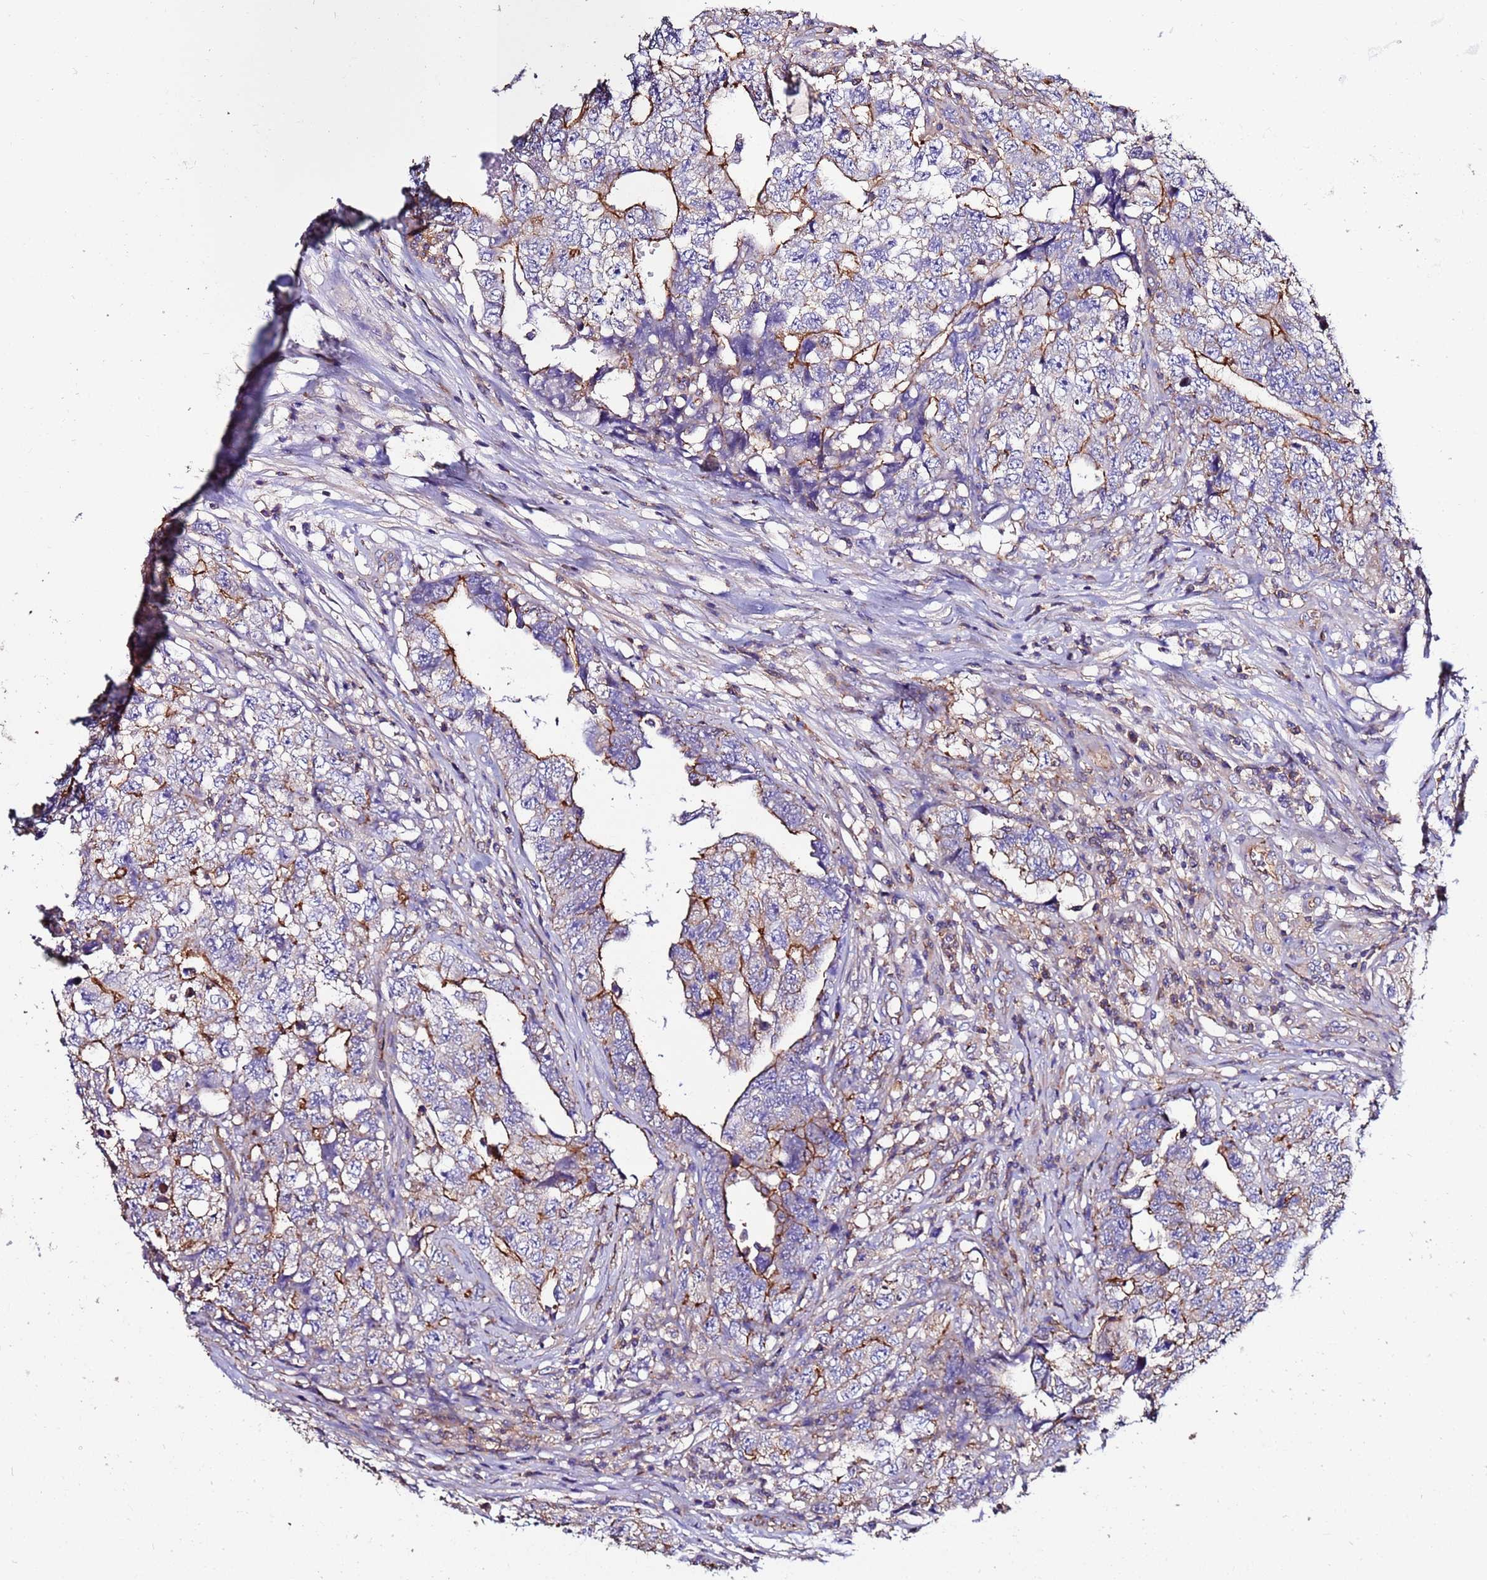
{"staining": {"intensity": "moderate", "quantity": "25%-75%", "location": "cytoplasmic/membranous"}, "tissue": "testis cancer", "cell_type": "Tumor cells", "image_type": "cancer", "snomed": [{"axis": "morphology", "description": "Carcinoma, Embryonal, NOS"}, {"axis": "topography", "description": "Testis"}], "caption": "This image exhibits testis cancer (embryonal carcinoma) stained with immunohistochemistry to label a protein in brown. The cytoplasmic/membranous of tumor cells show moderate positivity for the protein. Nuclei are counter-stained blue.", "gene": "POTEE", "patient": {"sex": "male", "age": 31}}